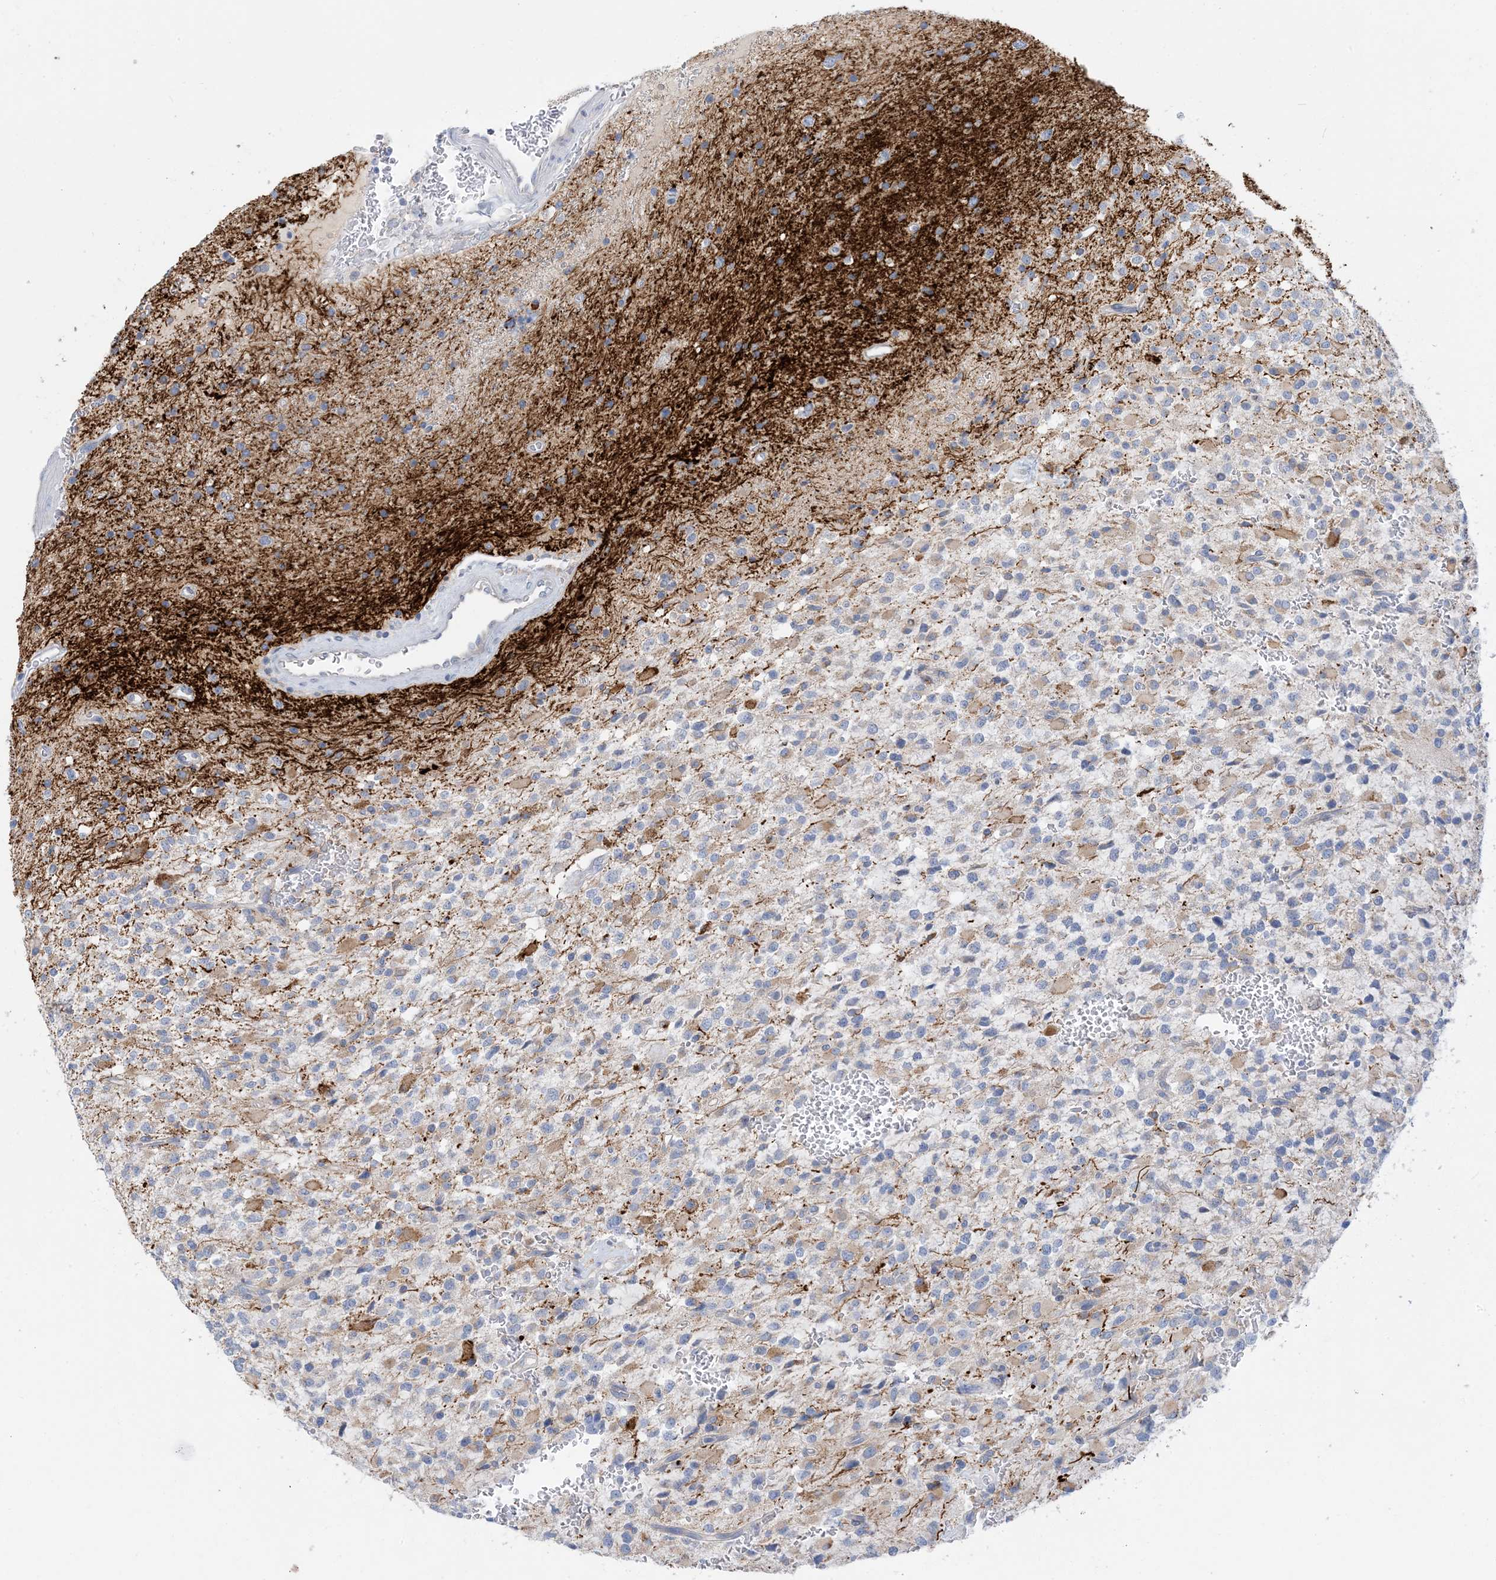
{"staining": {"intensity": "negative", "quantity": "none", "location": "none"}, "tissue": "glioma", "cell_type": "Tumor cells", "image_type": "cancer", "snomed": [{"axis": "morphology", "description": "Glioma, malignant, High grade"}, {"axis": "topography", "description": "Brain"}], "caption": "The immunohistochemistry (IHC) image has no significant staining in tumor cells of glioma tissue. The staining is performed using DAB brown chromogen with nuclei counter-stained in using hematoxylin.", "gene": "ZCCHC18", "patient": {"sex": "male", "age": 34}}